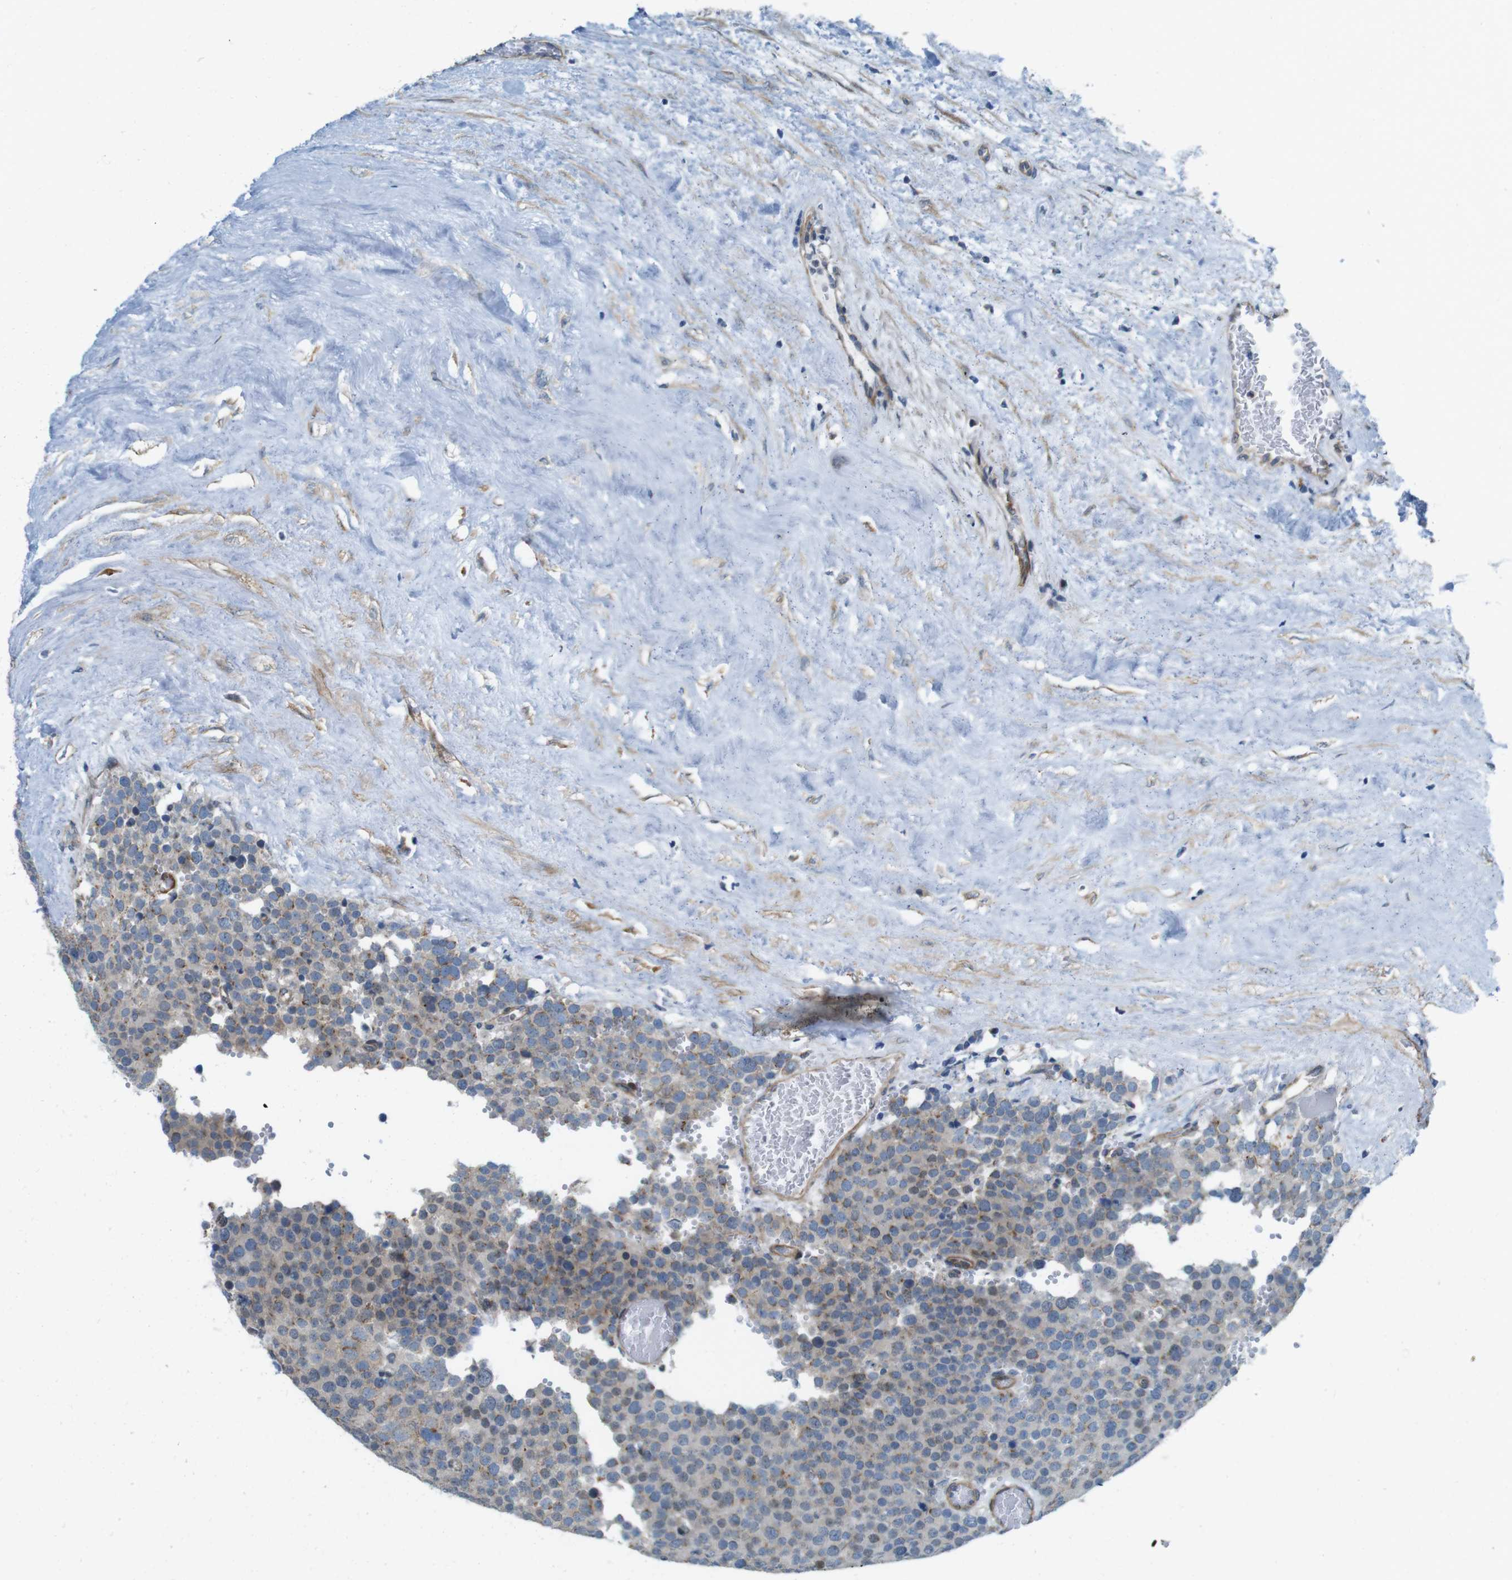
{"staining": {"intensity": "weak", "quantity": ">75%", "location": "cytoplasmic/membranous,nuclear"}, "tissue": "testis cancer", "cell_type": "Tumor cells", "image_type": "cancer", "snomed": [{"axis": "morphology", "description": "Normal tissue, NOS"}, {"axis": "morphology", "description": "Seminoma, NOS"}, {"axis": "topography", "description": "Testis"}], "caption": "Human seminoma (testis) stained with a brown dye displays weak cytoplasmic/membranous and nuclear positive expression in about >75% of tumor cells.", "gene": "SKI", "patient": {"sex": "male", "age": 71}}